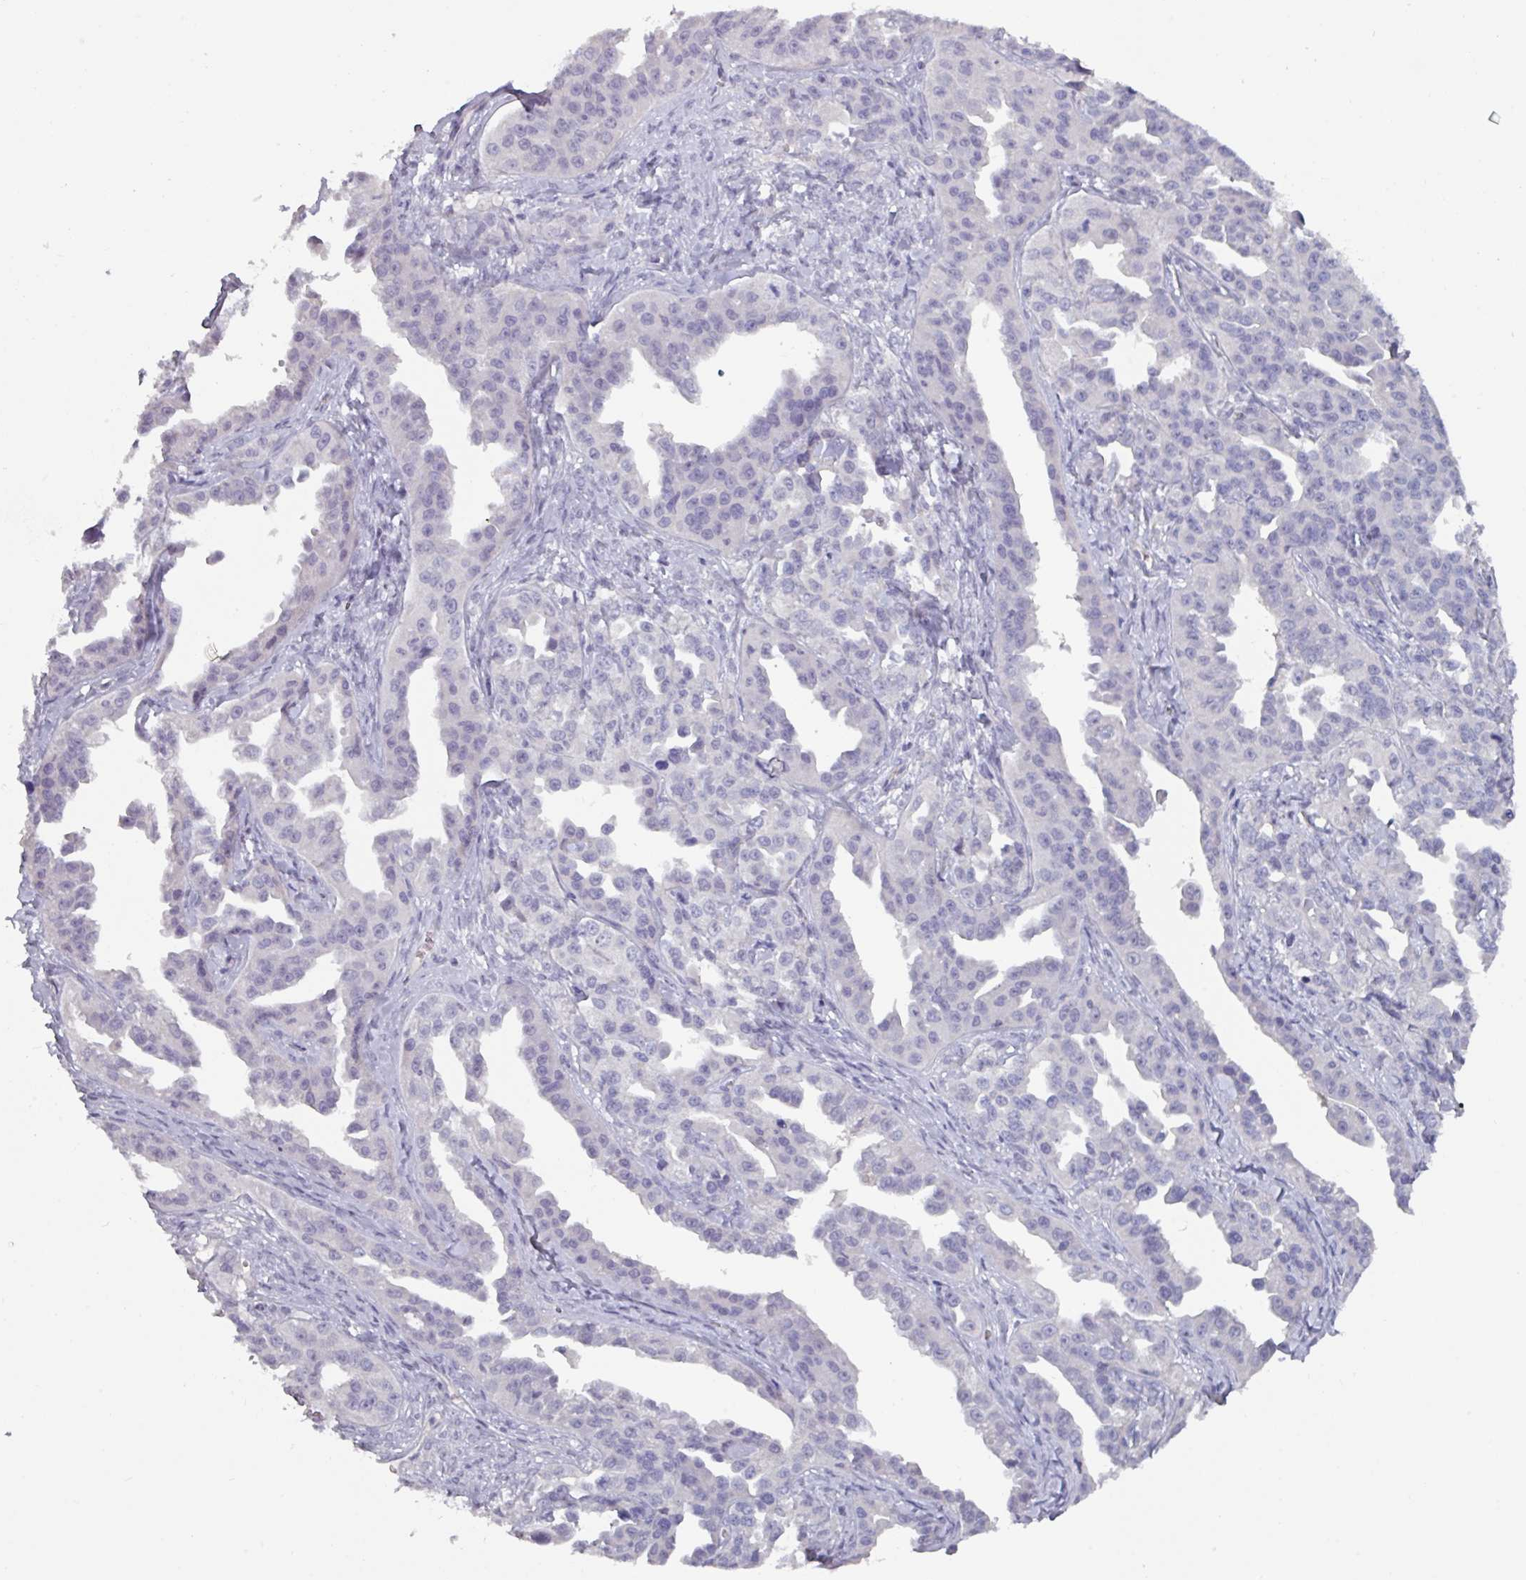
{"staining": {"intensity": "negative", "quantity": "none", "location": "none"}, "tissue": "ovarian cancer", "cell_type": "Tumor cells", "image_type": "cancer", "snomed": [{"axis": "morphology", "description": "Cystadenocarcinoma, serous, NOS"}, {"axis": "topography", "description": "Ovary"}], "caption": "Immunohistochemistry photomicrograph of neoplastic tissue: ovarian cancer stained with DAB shows no significant protein staining in tumor cells.", "gene": "OR2T10", "patient": {"sex": "female", "age": 75}}